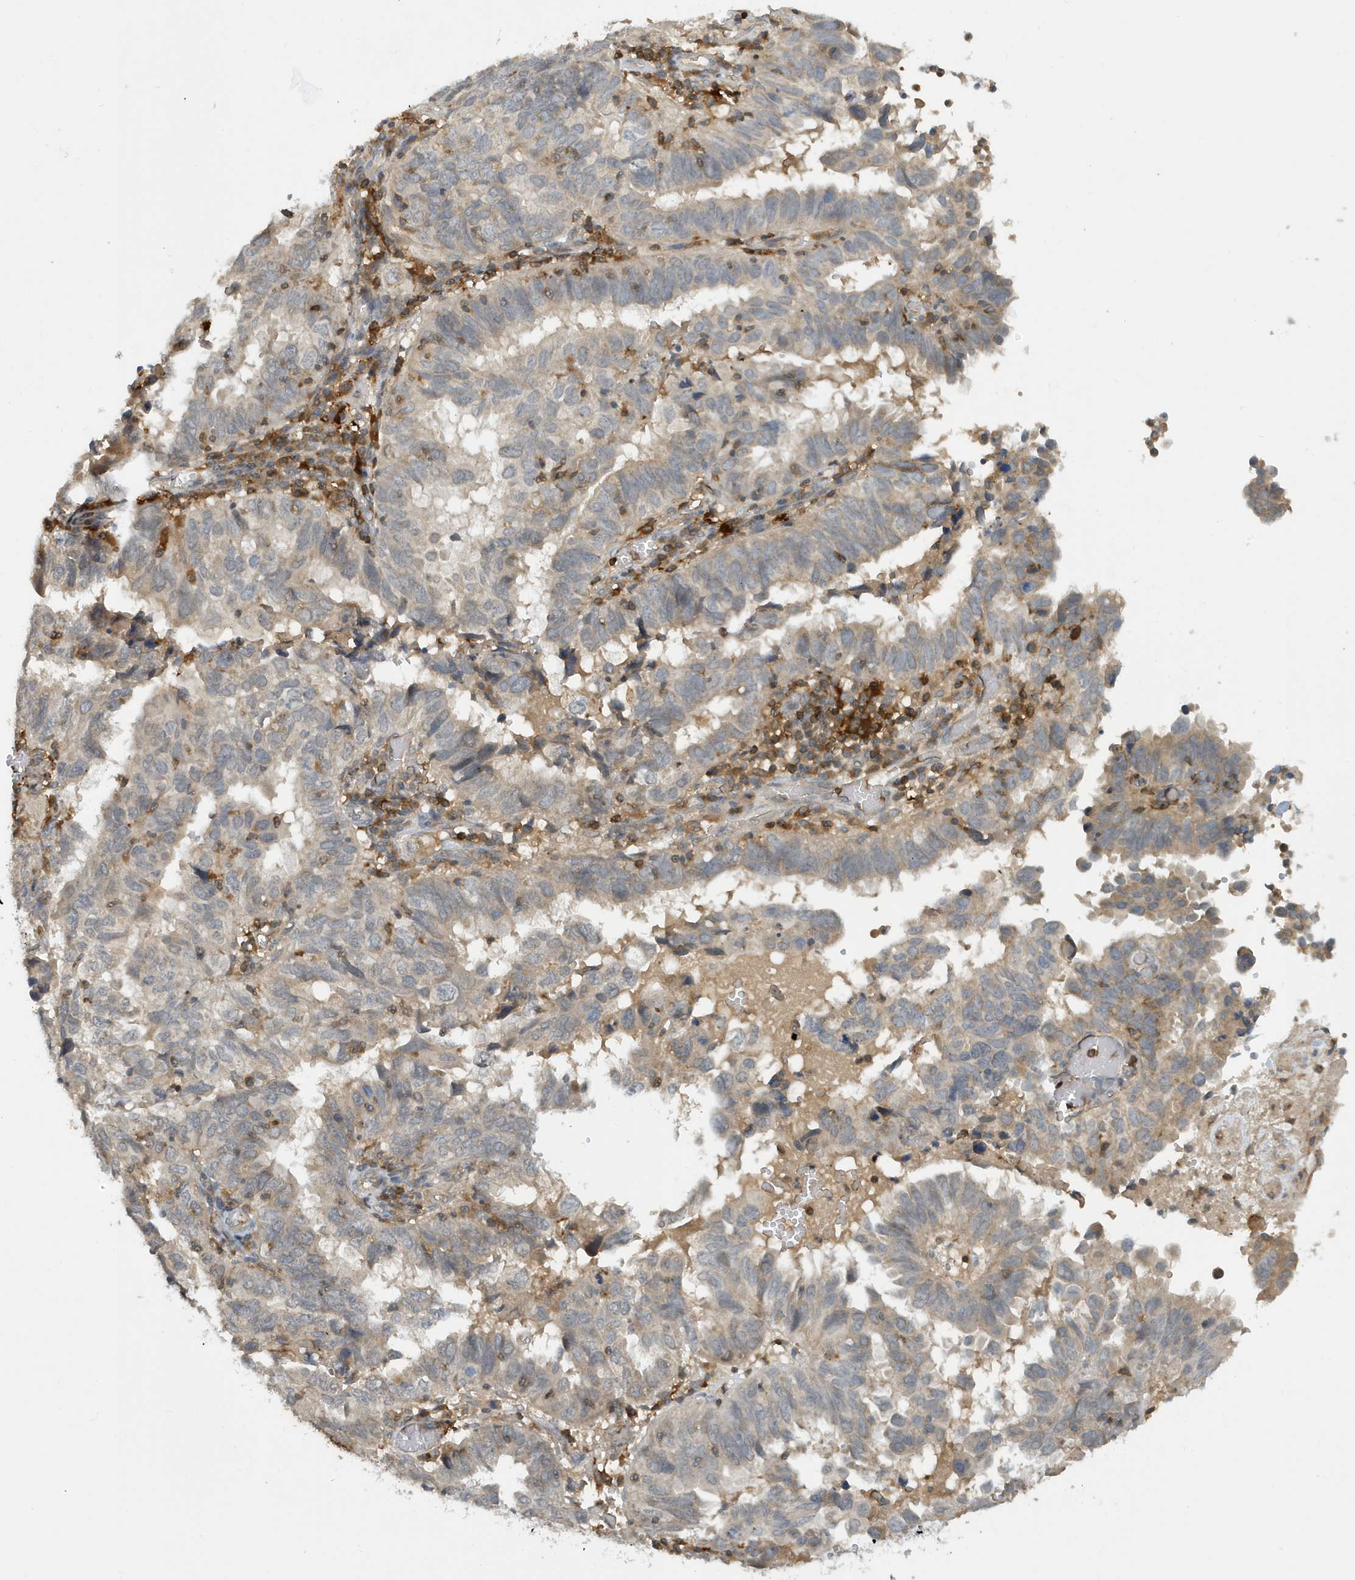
{"staining": {"intensity": "negative", "quantity": "none", "location": "none"}, "tissue": "endometrial cancer", "cell_type": "Tumor cells", "image_type": "cancer", "snomed": [{"axis": "morphology", "description": "Adenocarcinoma, NOS"}, {"axis": "topography", "description": "Uterus"}], "caption": "Tumor cells are negative for brown protein staining in endometrial cancer. (DAB (3,3'-diaminobenzidine) immunohistochemistry (IHC) with hematoxylin counter stain).", "gene": "NSUN3", "patient": {"sex": "female", "age": 77}}